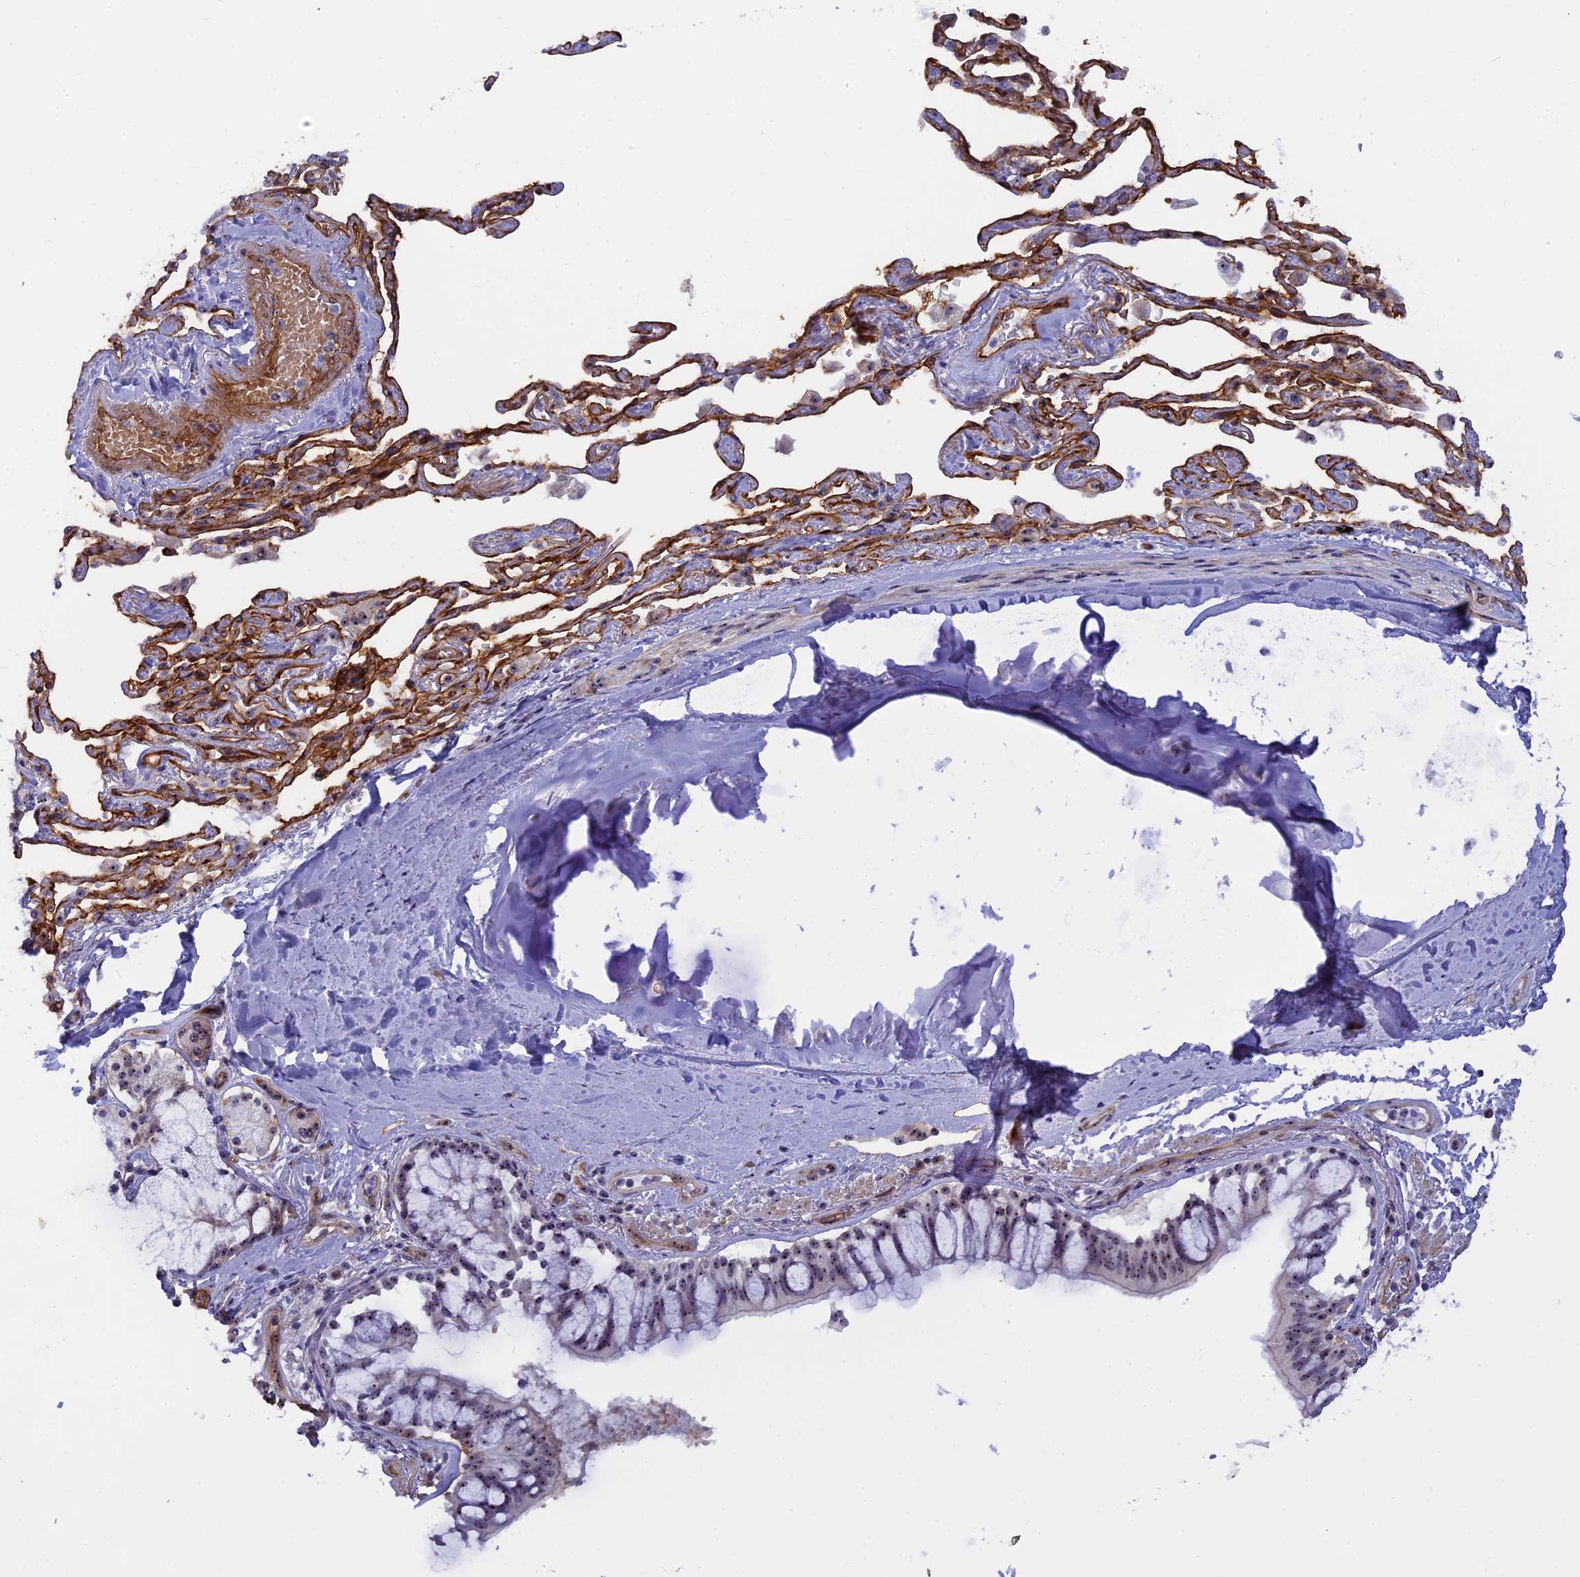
{"staining": {"intensity": "moderate", "quantity": ">75%", "location": "nuclear"}, "tissue": "bronchus", "cell_type": "Respiratory epithelial cells", "image_type": "normal", "snomed": [{"axis": "morphology", "description": "Normal tissue, NOS"}, {"axis": "topography", "description": "Cartilage tissue"}], "caption": "Unremarkable bronchus shows moderate nuclear positivity in approximately >75% of respiratory epithelial cells, visualized by immunohistochemistry. (DAB IHC with brightfield microscopy, high magnification).", "gene": "DBNDD1", "patient": {"sex": "male", "age": 63}}